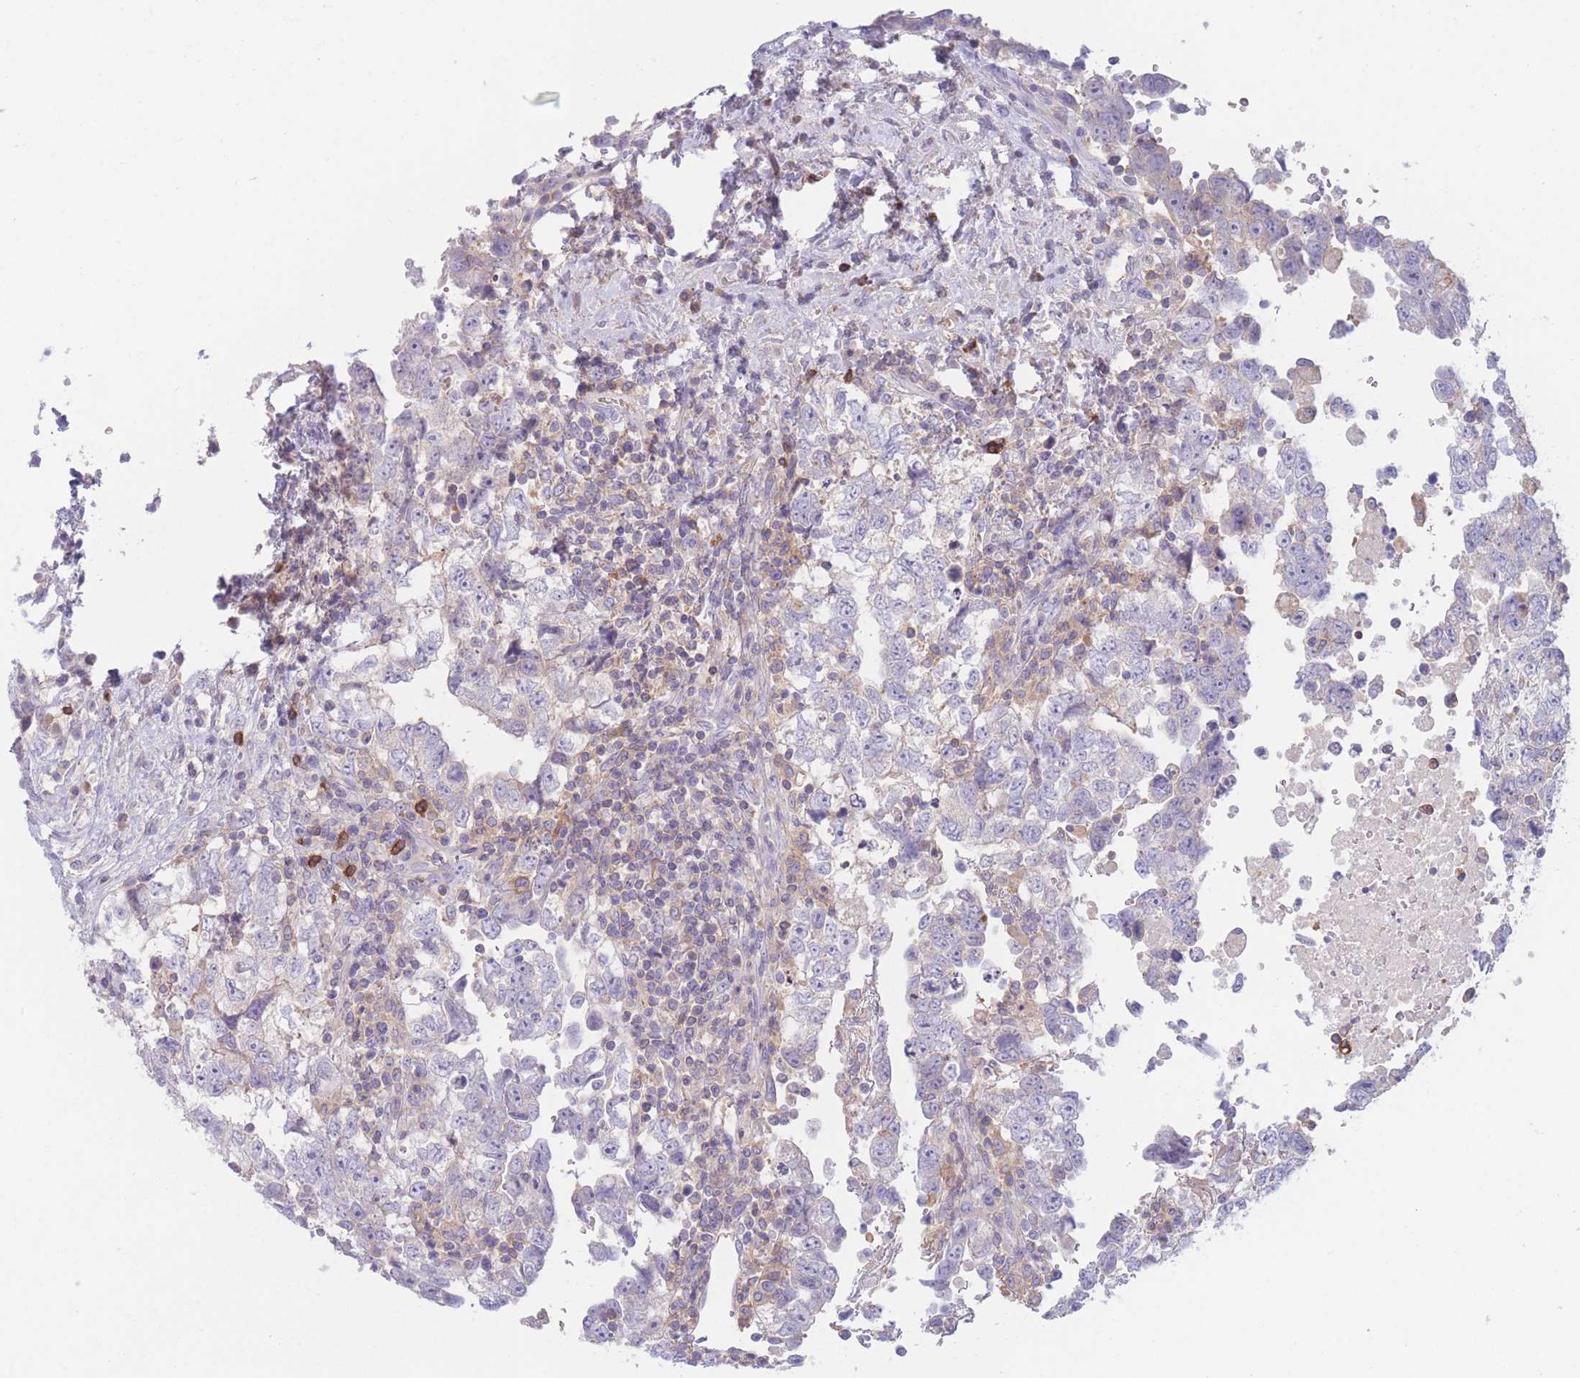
{"staining": {"intensity": "negative", "quantity": "none", "location": "none"}, "tissue": "testis cancer", "cell_type": "Tumor cells", "image_type": "cancer", "snomed": [{"axis": "morphology", "description": "Carcinoma, Embryonal, NOS"}, {"axis": "topography", "description": "Testis"}], "caption": "Image shows no significant protein expression in tumor cells of testis embryonal carcinoma.", "gene": "ST3GAL4", "patient": {"sex": "male", "age": 37}}